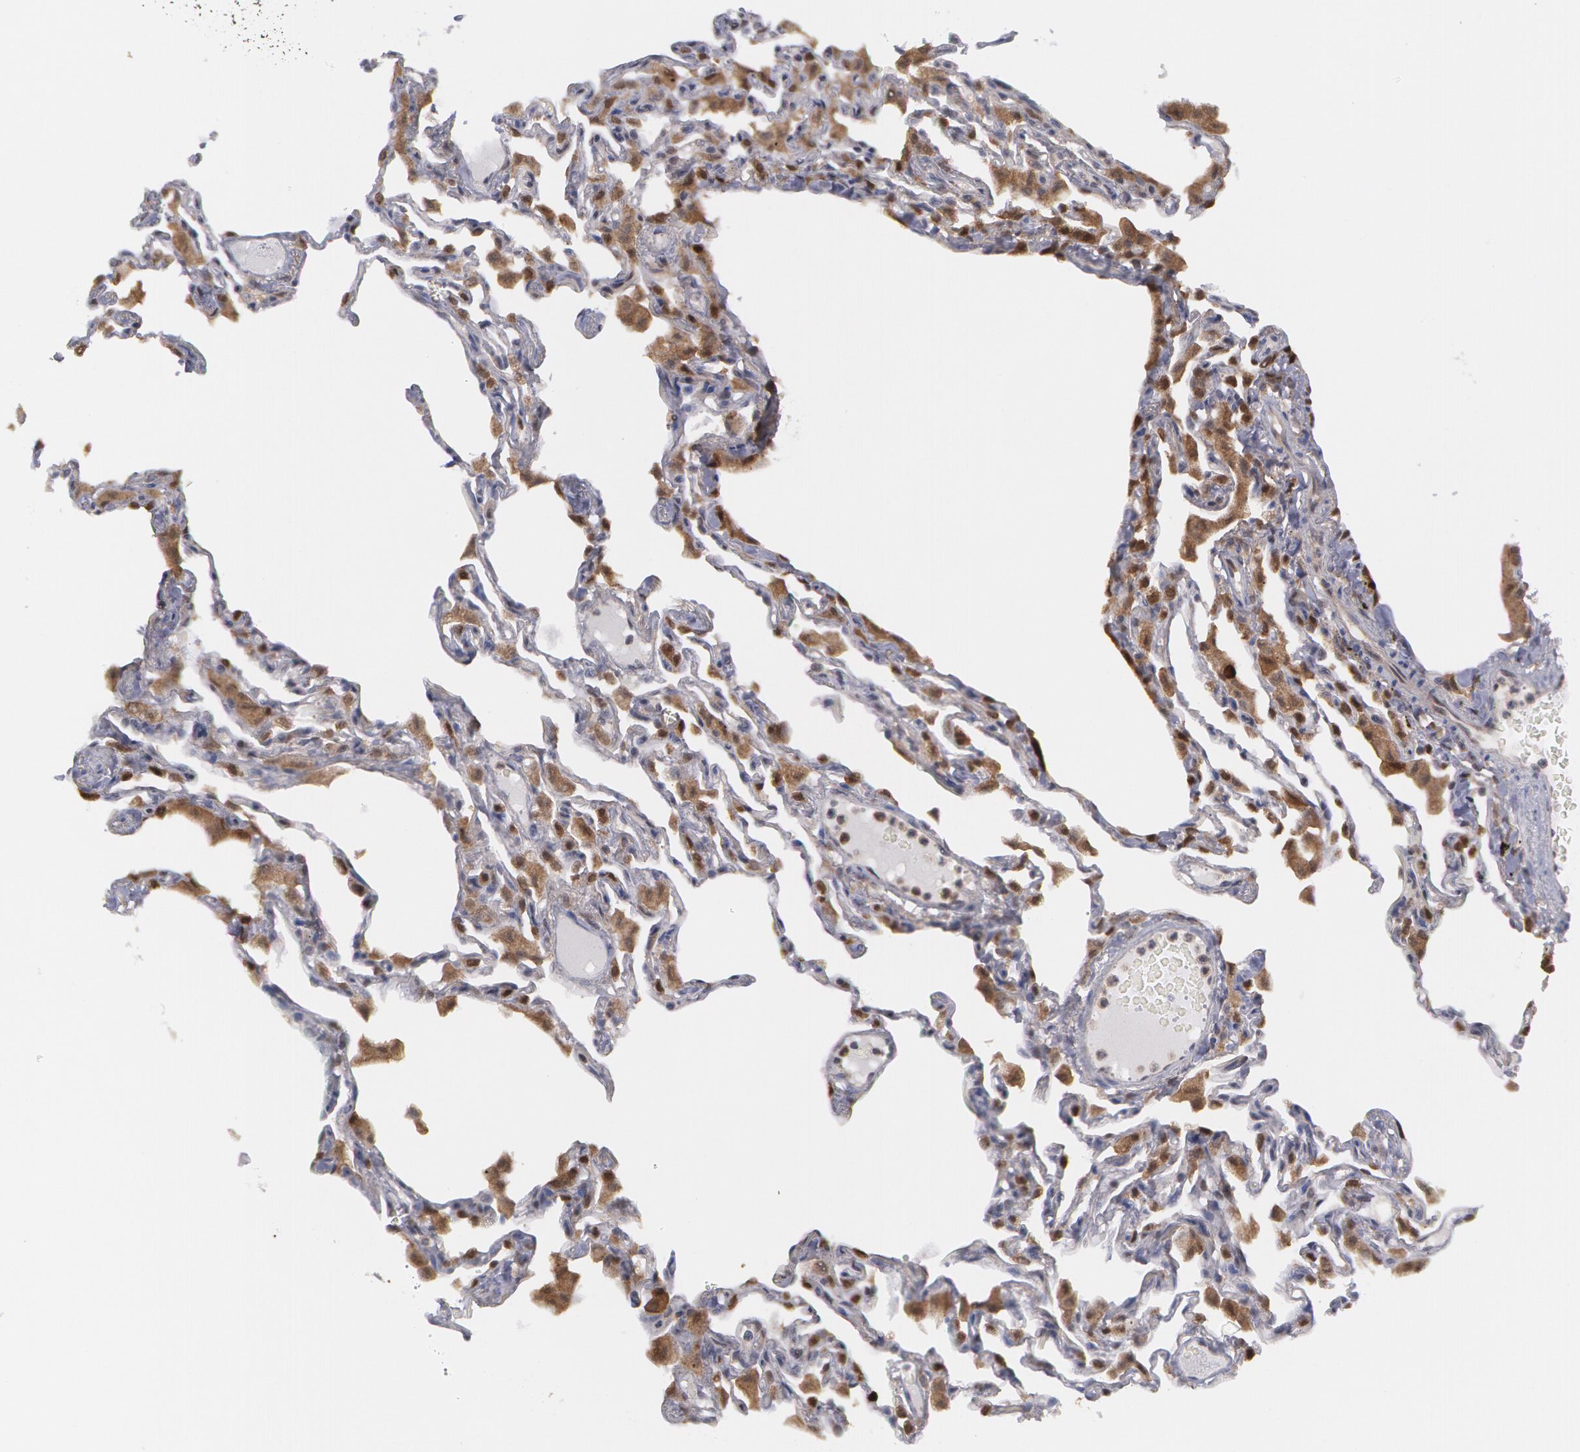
{"staining": {"intensity": "negative", "quantity": "none", "location": "none"}, "tissue": "lung", "cell_type": "Alveolar cells", "image_type": "normal", "snomed": [{"axis": "morphology", "description": "Normal tissue, NOS"}, {"axis": "topography", "description": "Lung"}], "caption": "Immunohistochemical staining of benign lung displays no significant expression in alveolar cells.", "gene": "TXNRD1", "patient": {"sex": "female", "age": 49}}